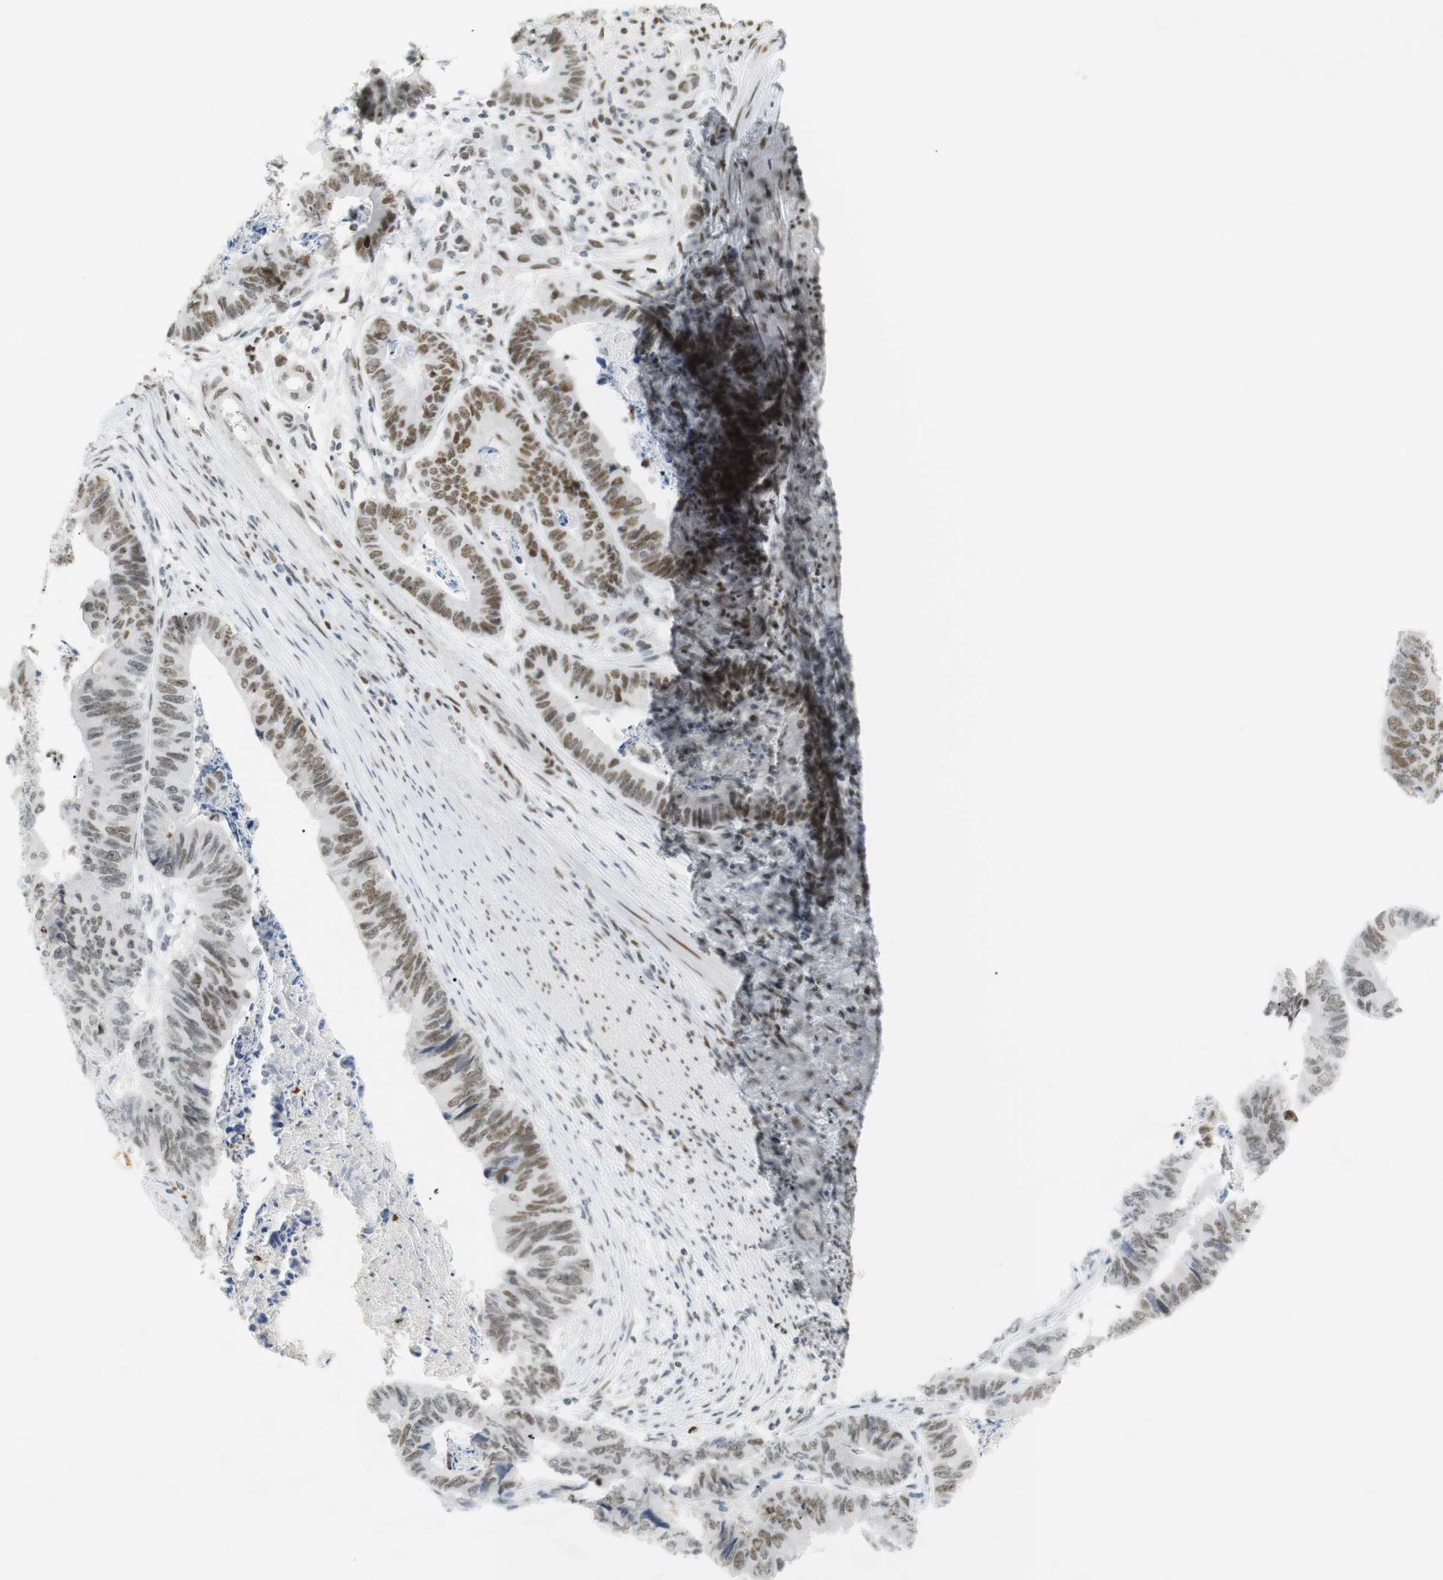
{"staining": {"intensity": "moderate", "quantity": ">75%", "location": "nuclear"}, "tissue": "stomach cancer", "cell_type": "Tumor cells", "image_type": "cancer", "snomed": [{"axis": "morphology", "description": "Adenocarcinoma, NOS"}, {"axis": "topography", "description": "Stomach, lower"}], "caption": "This histopathology image displays stomach cancer (adenocarcinoma) stained with immunohistochemistry (IHC) to label a protein in brown. The nuclear of tumor cells show moderate positivity for the protein. Nuclei are counter-stained blue.", "gene": "BMI1", "patient": {"sex": "male", "age": 77}}